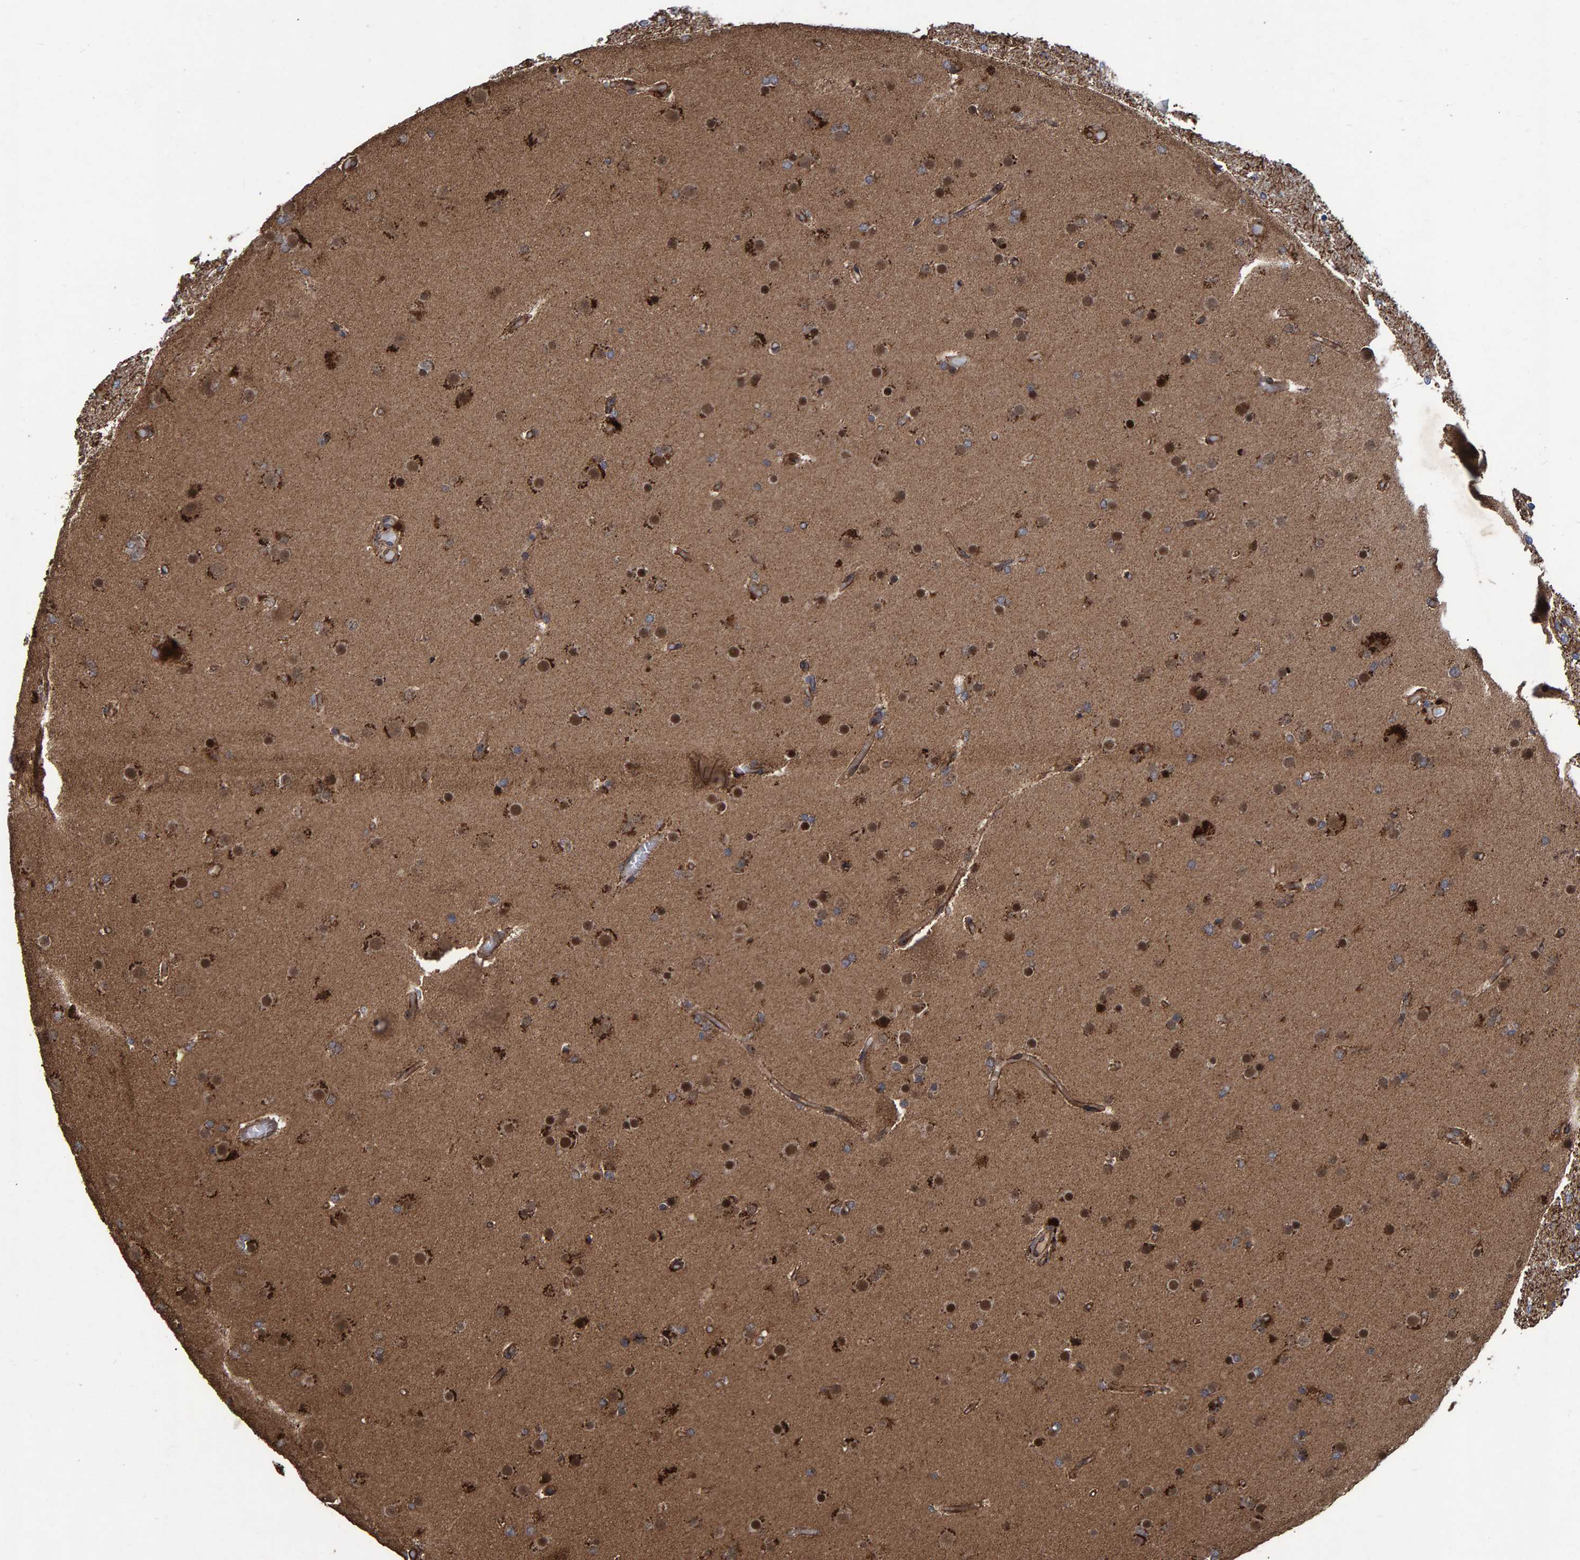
{"staining": {"intensity": "strong", "quantity": ">75%", "location": "cytoplasmic/membranous,nuclear"}, "tissue": "glioma", "cell_type": "Tumor cells", "image_type": "cancer", "snomed": [{"axis": "morphology", "description": "Glioma, malignant, High grade"}, {"axis": "topography", "description": "Cerebral cortex"}], "caption": "Protein expression analysis of human high-grade glioma (malignant) reveals strong cytoplasmic/membranous and nuclear staining in about >75% of tumor cells.", "gene": "TRIM68", "patient": {"sex": "female", "age": 36}}